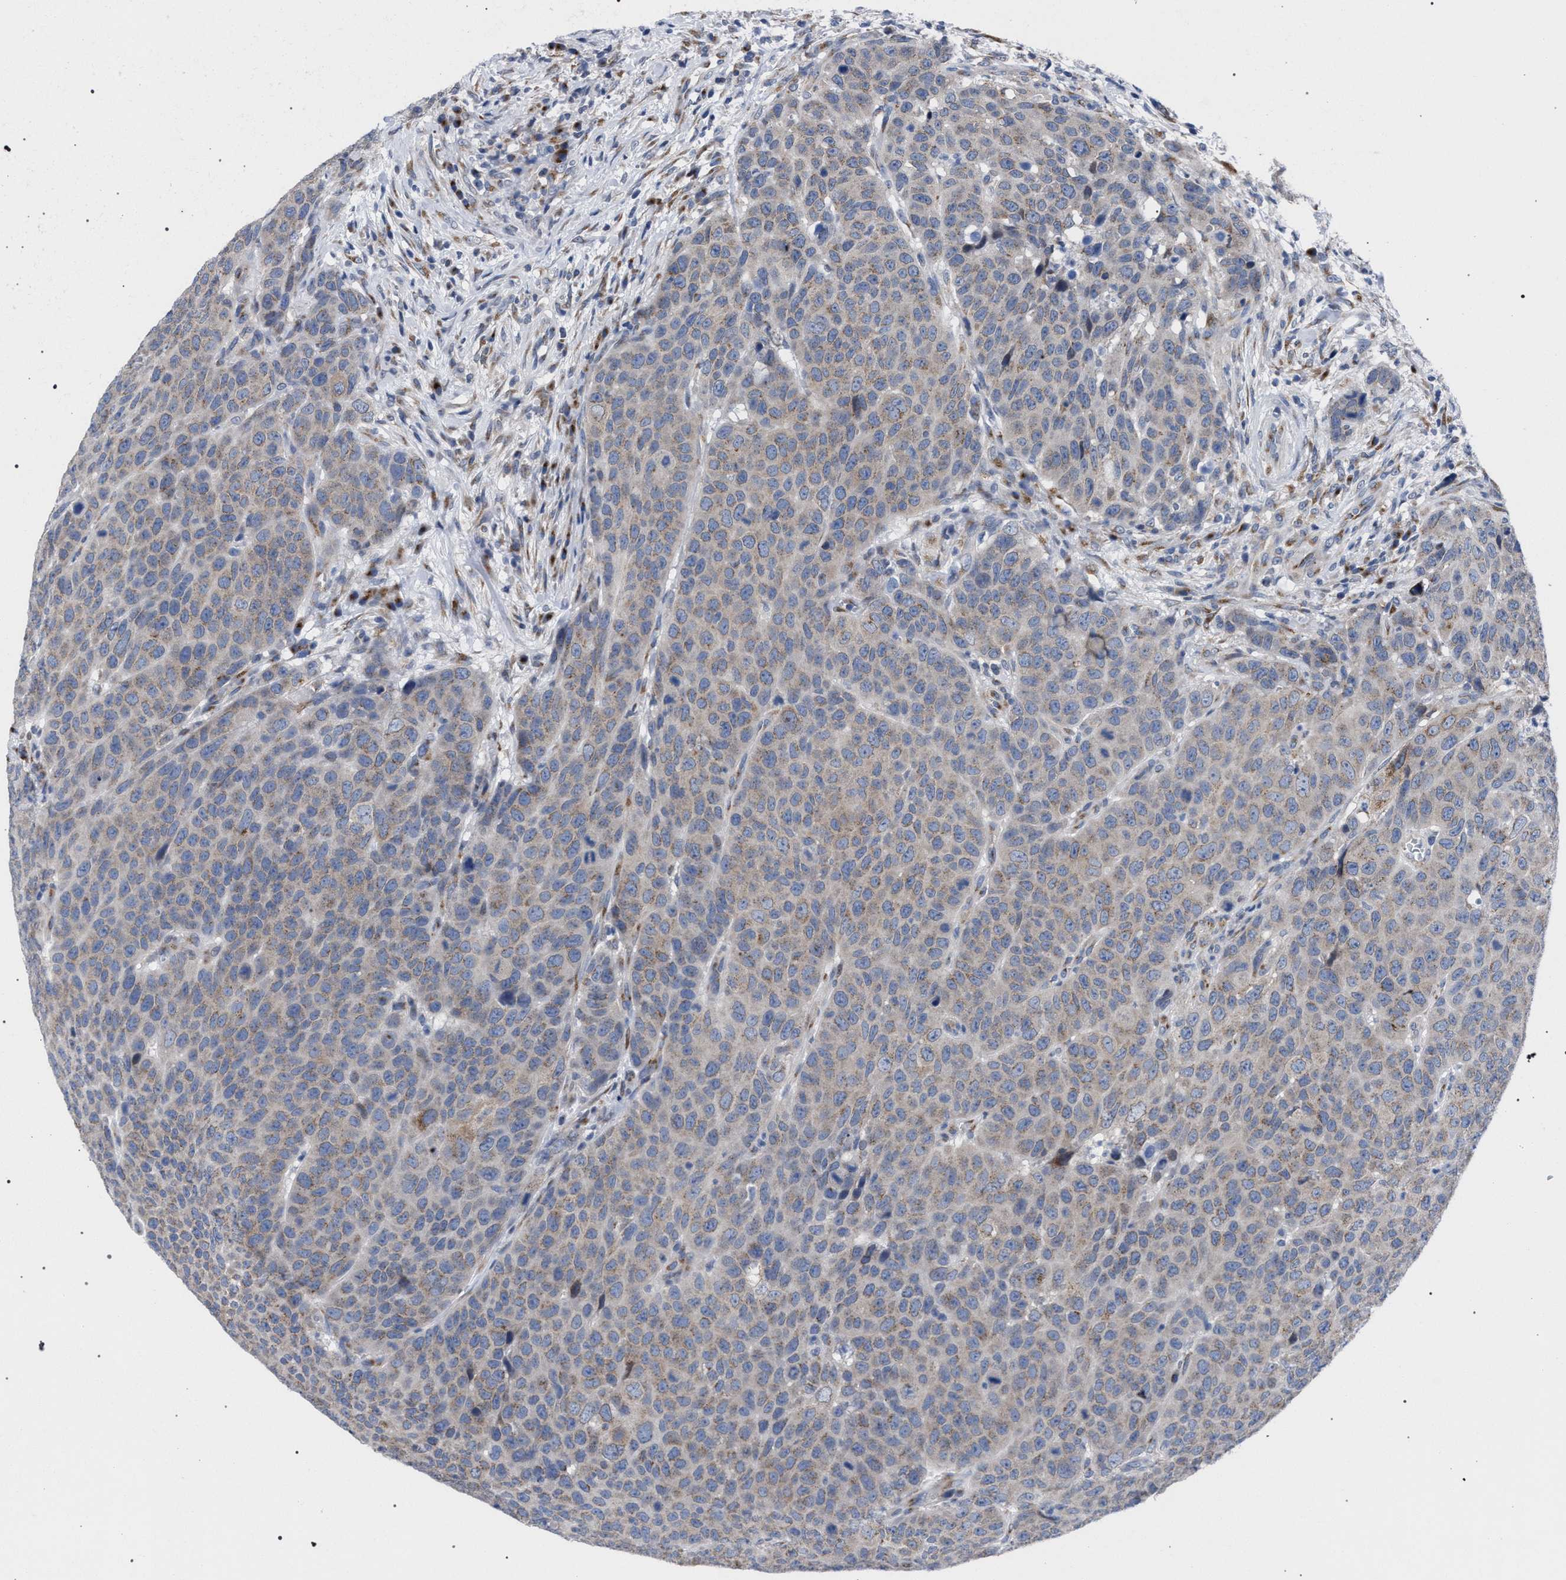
{"staining": {"intensity": "weak", "quantity": "25%-75%", "location": "cytoplasmic/membranous"}, "tissue": "head and neck cancer", "cell_type": "Tumor cells", "image_type": "cancer", "snomed": [{"axis": "morphology", "description": "Squamous cell carcinoma, NOS"}, {"axis": "topography", "description": "Head-Neck"}], "caption": "Human head and neck cancer (squamous cell carcinoma) stained with a brown dye demonstrates weak cytoplasmic/membranous positive staining in approximately 25%-75% of tumor cells.", "gene": "GOLGA2", "patient": {"sex": "male", "age": 66}}